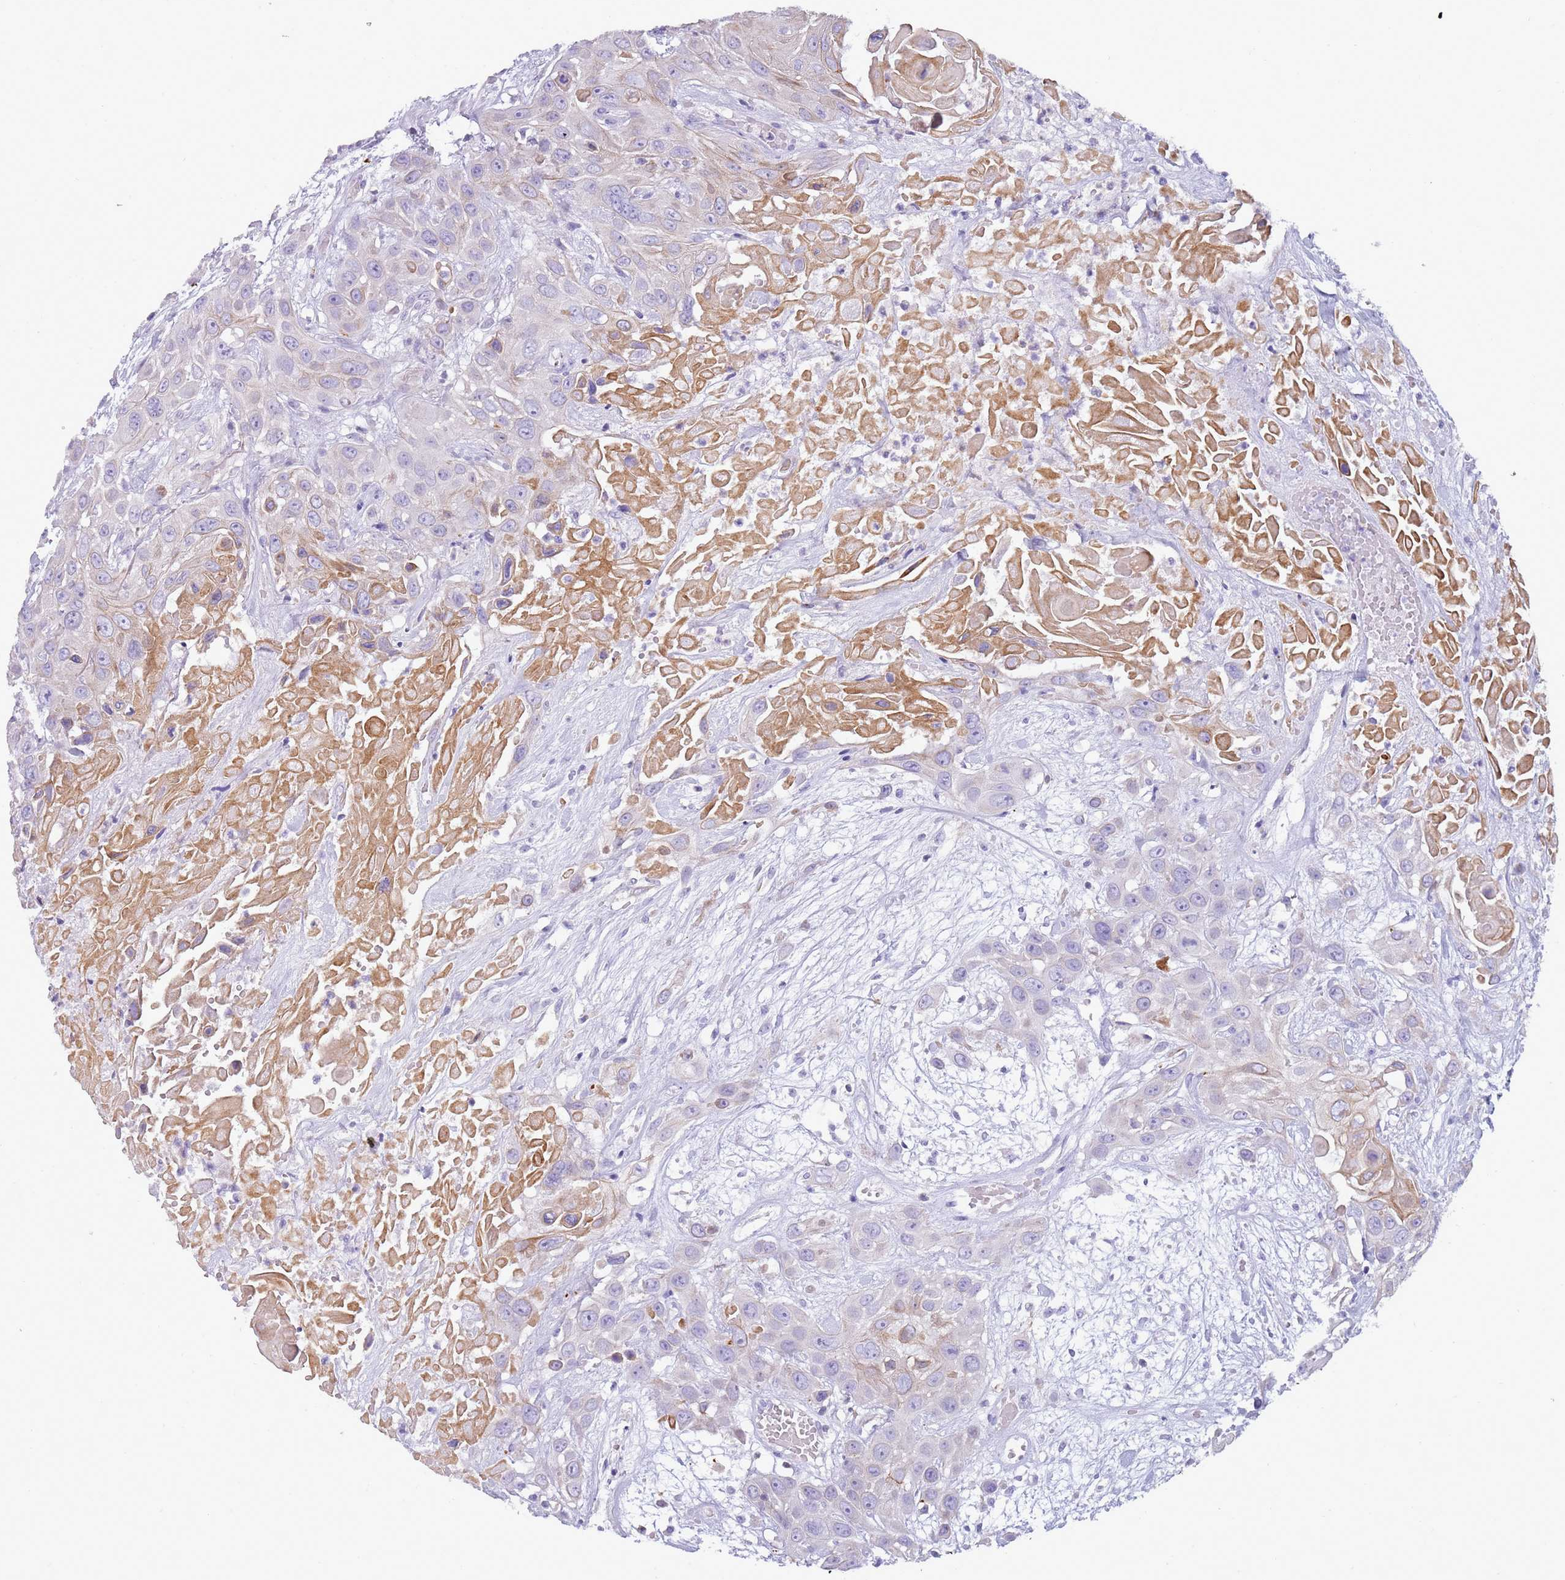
{"staining": {"intensity": "negative", "quantity": "none", "location": "none"}, "tissue": "head and neck cancer", "cell_type": "Tumor cells", "image_type": "cancer", "snomed": [{"axis": "morphology", "description": "Squamous cell carcinoma, NOS"}, {"axis": "topography", "description": "Head-Neck"}], "caption": "A histopathology image of human head and neck cancer (squamous cell carcinoma) is negative for staining in tumor cells.", "gene": "NBPF20", "patient": {"sex": "male", "age": 81}}